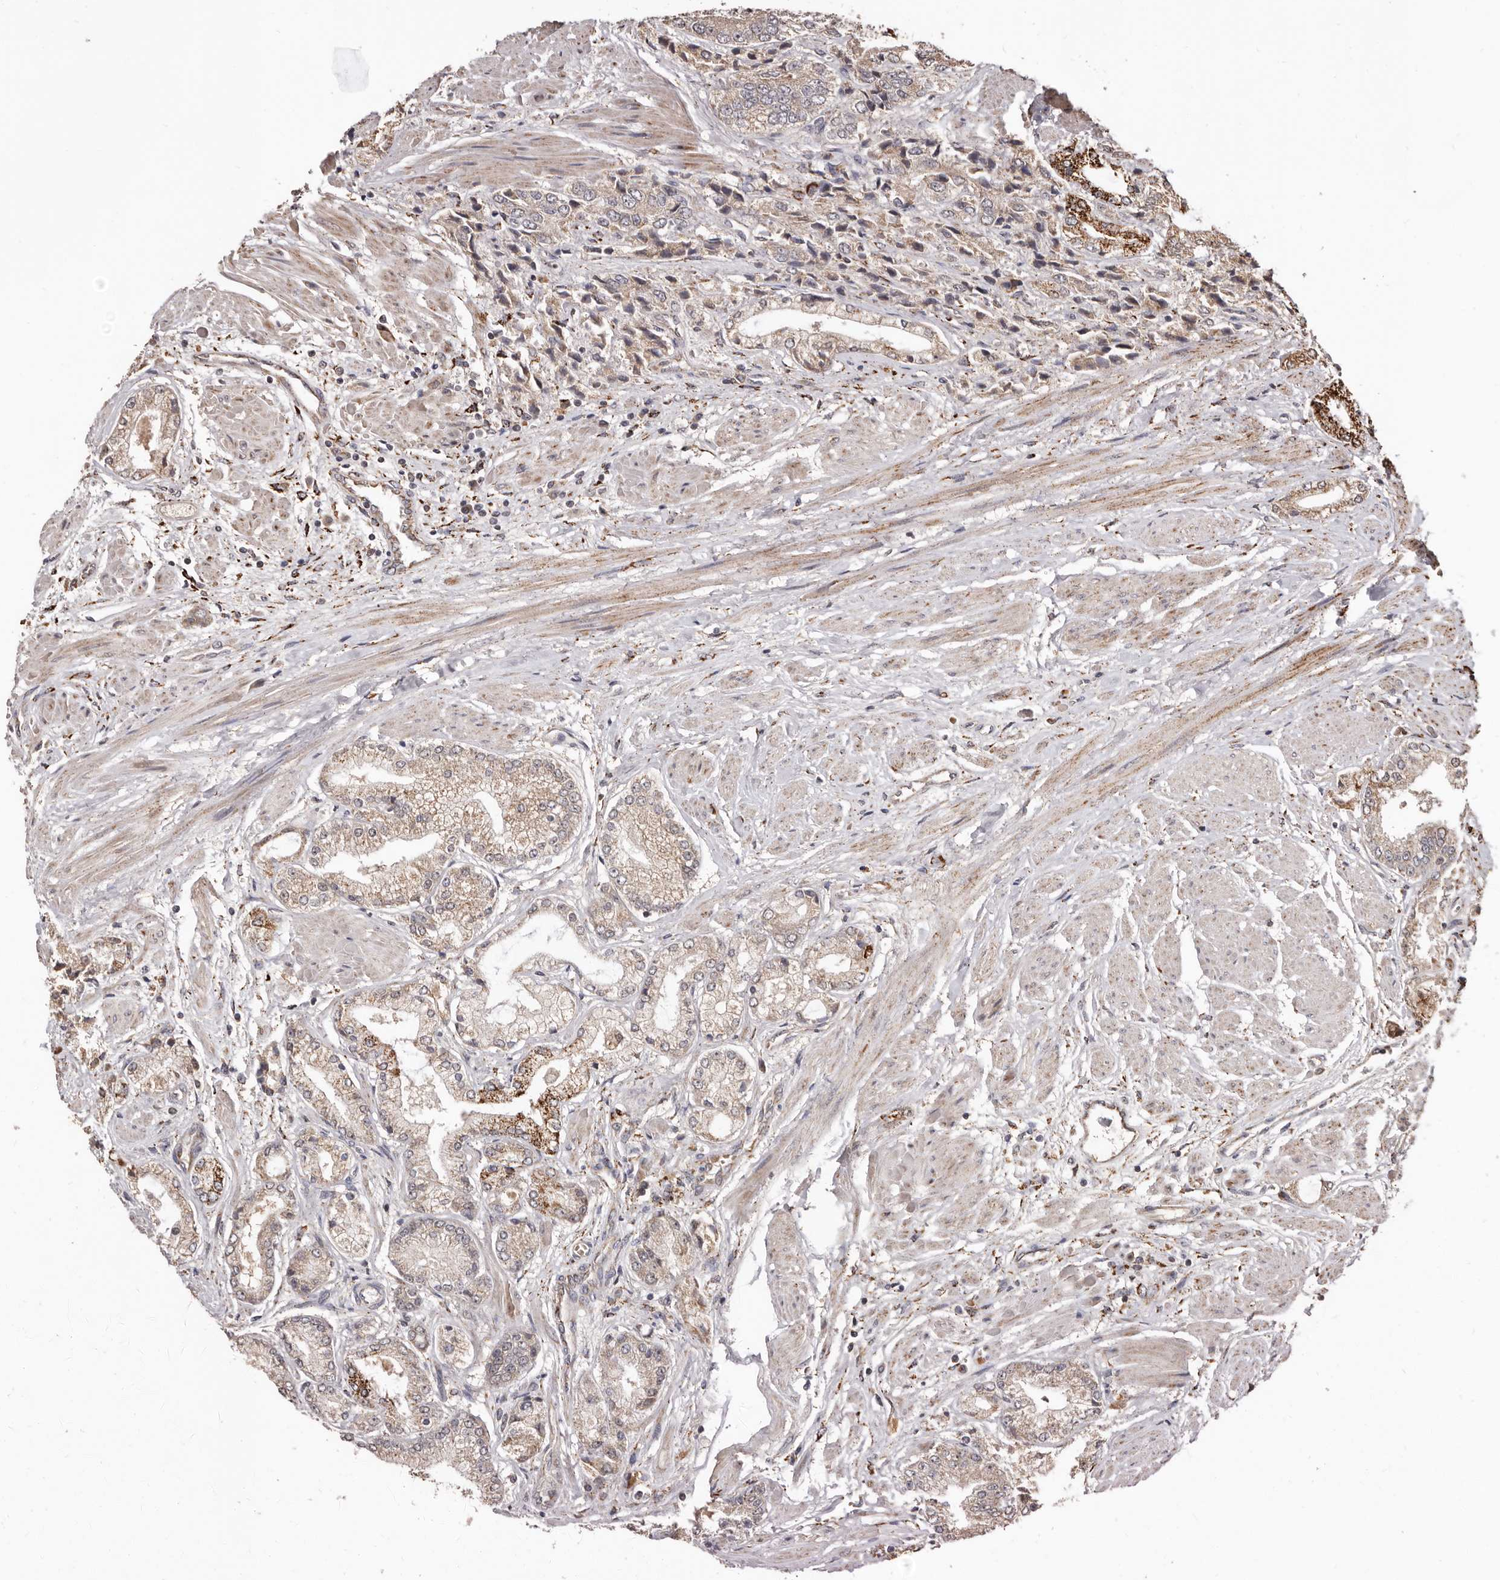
{"staining": {"intensity": "moderate", "quantity": "<25%", "location": "cytoplasmic/membranous"}, "tissue": "prostate cancer", "cell_type": "Tumor cells", "image_type": "cancer", "snomed": [{"axis": "morphology", "description": "Adenocarcinoma, High grade"}, {"axis": "topography", "description": "Prostate"}], "caption": "High-grade adenocarcinoma (prostate) tissue demonstrates moderate cytoplasmic/membranous staining in about <25% of tumor cells, visualized by immunohistochemistry.", "gene": "AKAP7", "patient": {"sex": "male", "age": 50}}